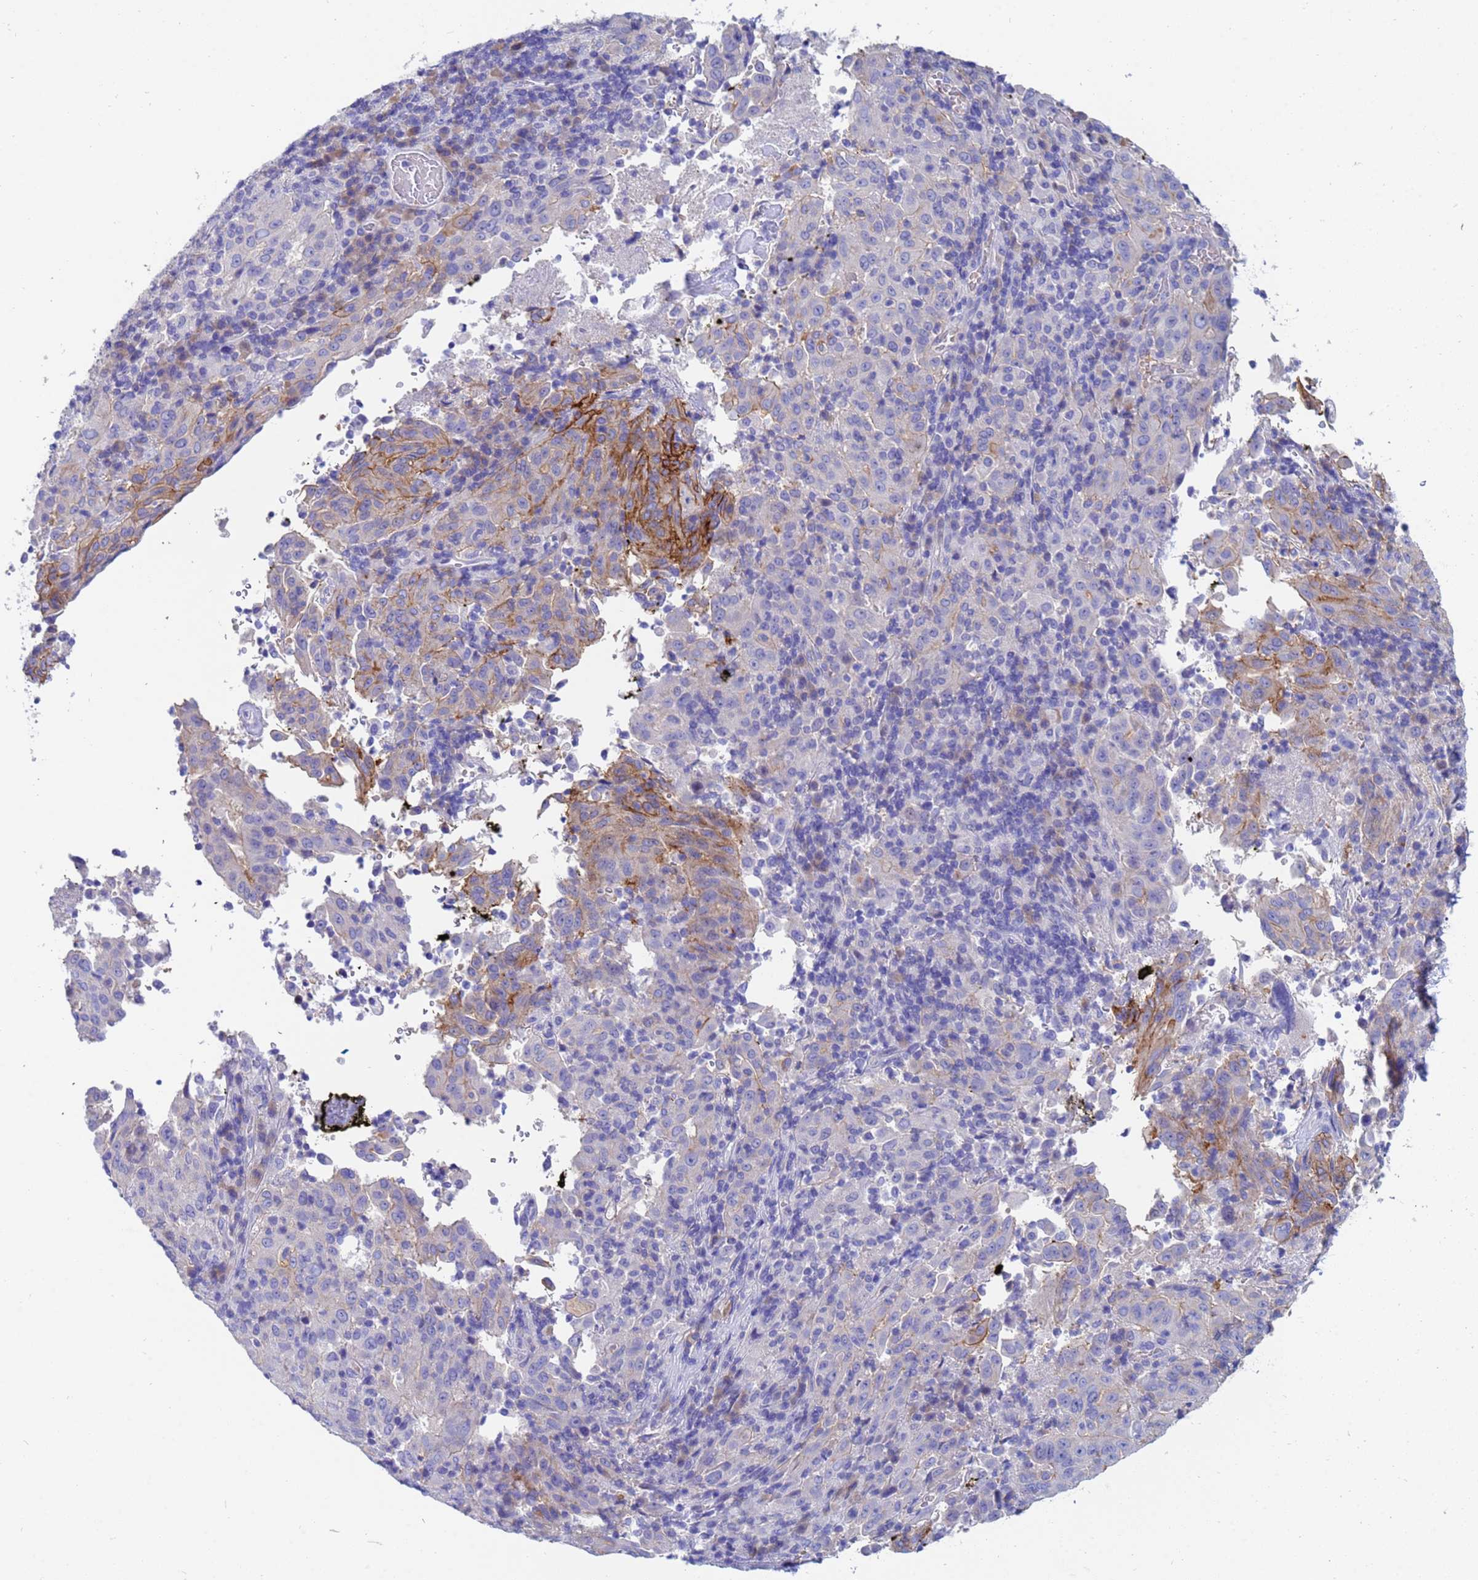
{"staining": {"intensity": "moderate", "quantity": "<25%", "location": "cytoplasmic/membranous"}, "tissue": "pancreatic cancer", "cell_type": "Tumor cells", "image_type": "cancer", "snomed": [{"axis": "morphology", "description": "Adenocarcinoma, NOS"}, {"axis": "topography", "description": "Pancreas"}], "caption": "Pancreatic adenocarcinoma stained for a protein demonstrates moderate cytoplasmic/membranous positivity in tumor cells. The staining was performed using DAB to visualize the protein expression in brown, while the nuclei were stained in blue with hematoxylin (Magnification: 20x).", "gene": "UBE2O", "patient": {"sex": "male", "age": 63}}